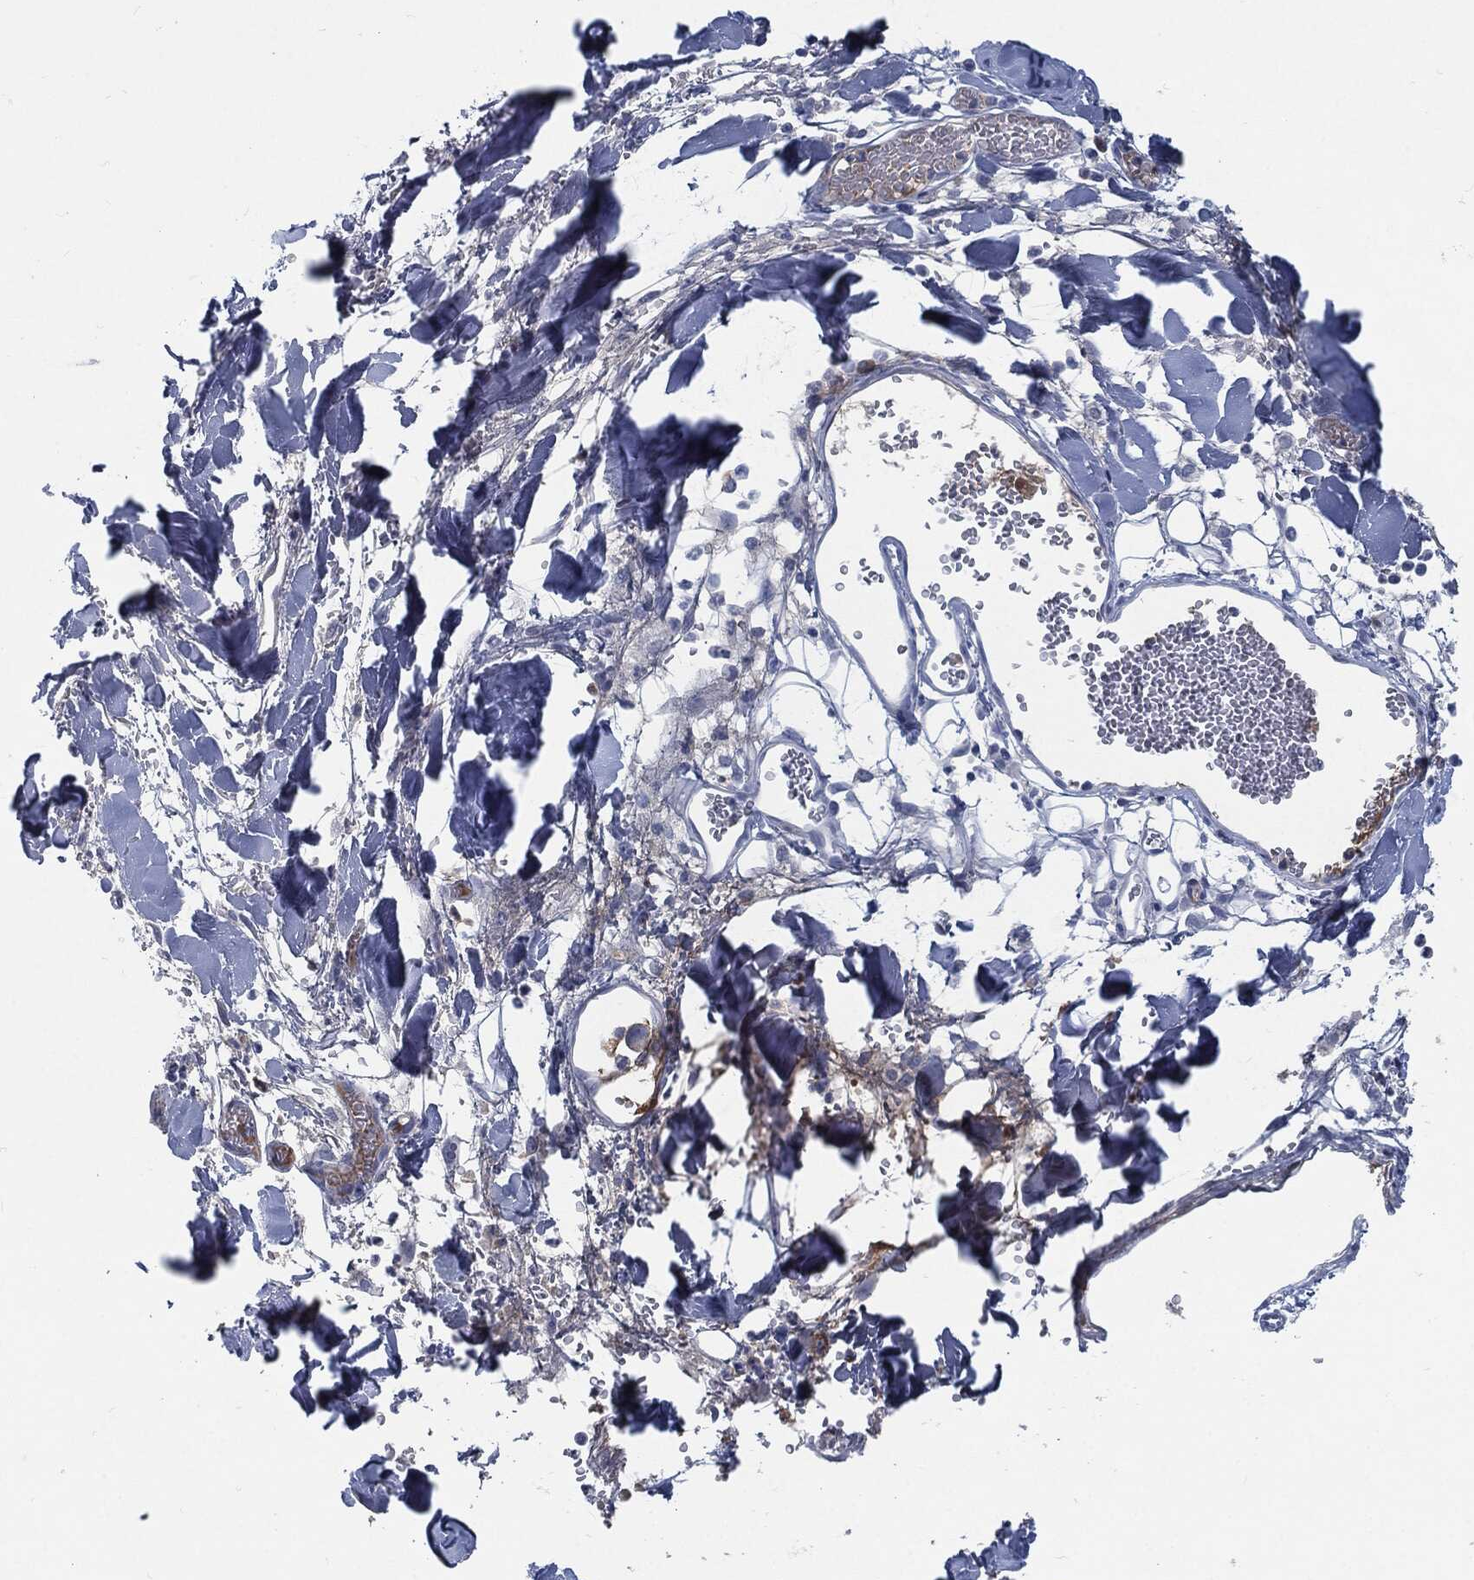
{"staining": {"intensity": "negative", "quantity": "none", "location": "none"}, "tissue": "melanoma", "cell_type": "Tumor cells", "image_type": "cancer", "snomed": [{"axis": "morphology", "description": "Malignant melanoma, Metastatic site"}, {"axis": "topography", "description": "Lymph node"}], "caption": "Protein analysis of melanoma exhibits no significant staining in tumor cells.", "gene": "MST1", "patient": {"sex": "male", "age": 50}}